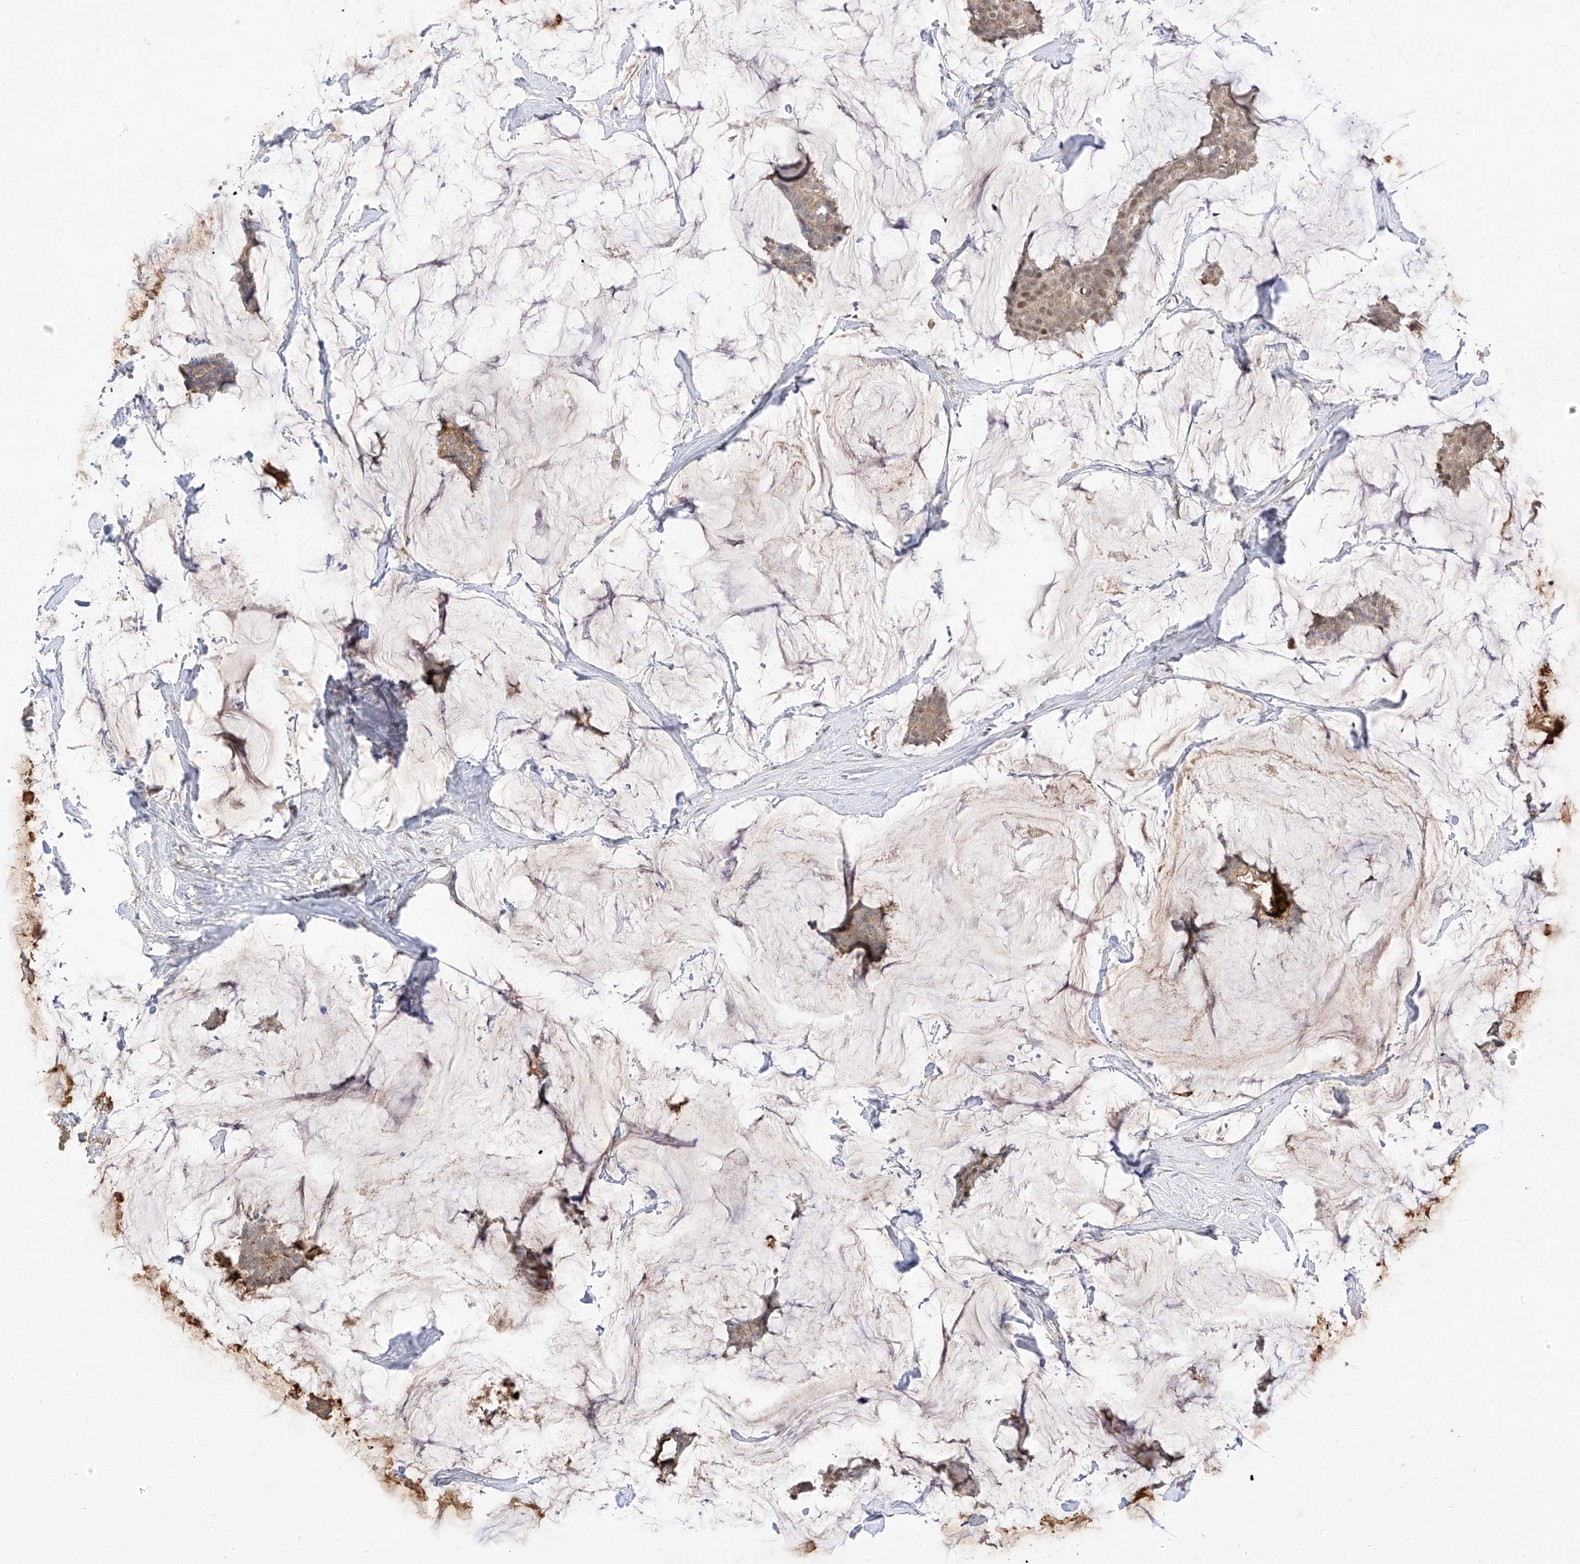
{"staining": {"intensity": "moderate", "quantity": "25%-75%", "location": "cytoplasmic/membranous,nuclear"}, "tissue": "breast cancer", "cell_type": "Tumor cells", "image_type": "cancer", "snomed": [{"axis": "morphology", "description": "Duct carcinoma"}, {"axis": "topography", "description": "Breast"}], "caption": "DAB (3,3'-diaminobenzidine) immunohistochemical staining of human breast cancer (invasive ductal carcinoma) shows moderate cytoplasmic/membranous and nuclear protein positivity in about 25%-75% of tumor cells. (DAB (3,3'-diaminobenzidine) IHC, brown staining for protein, blue staining for nuclei).", "gene": "MRTFA", "patient": {"sex": "female", "age": 93}}